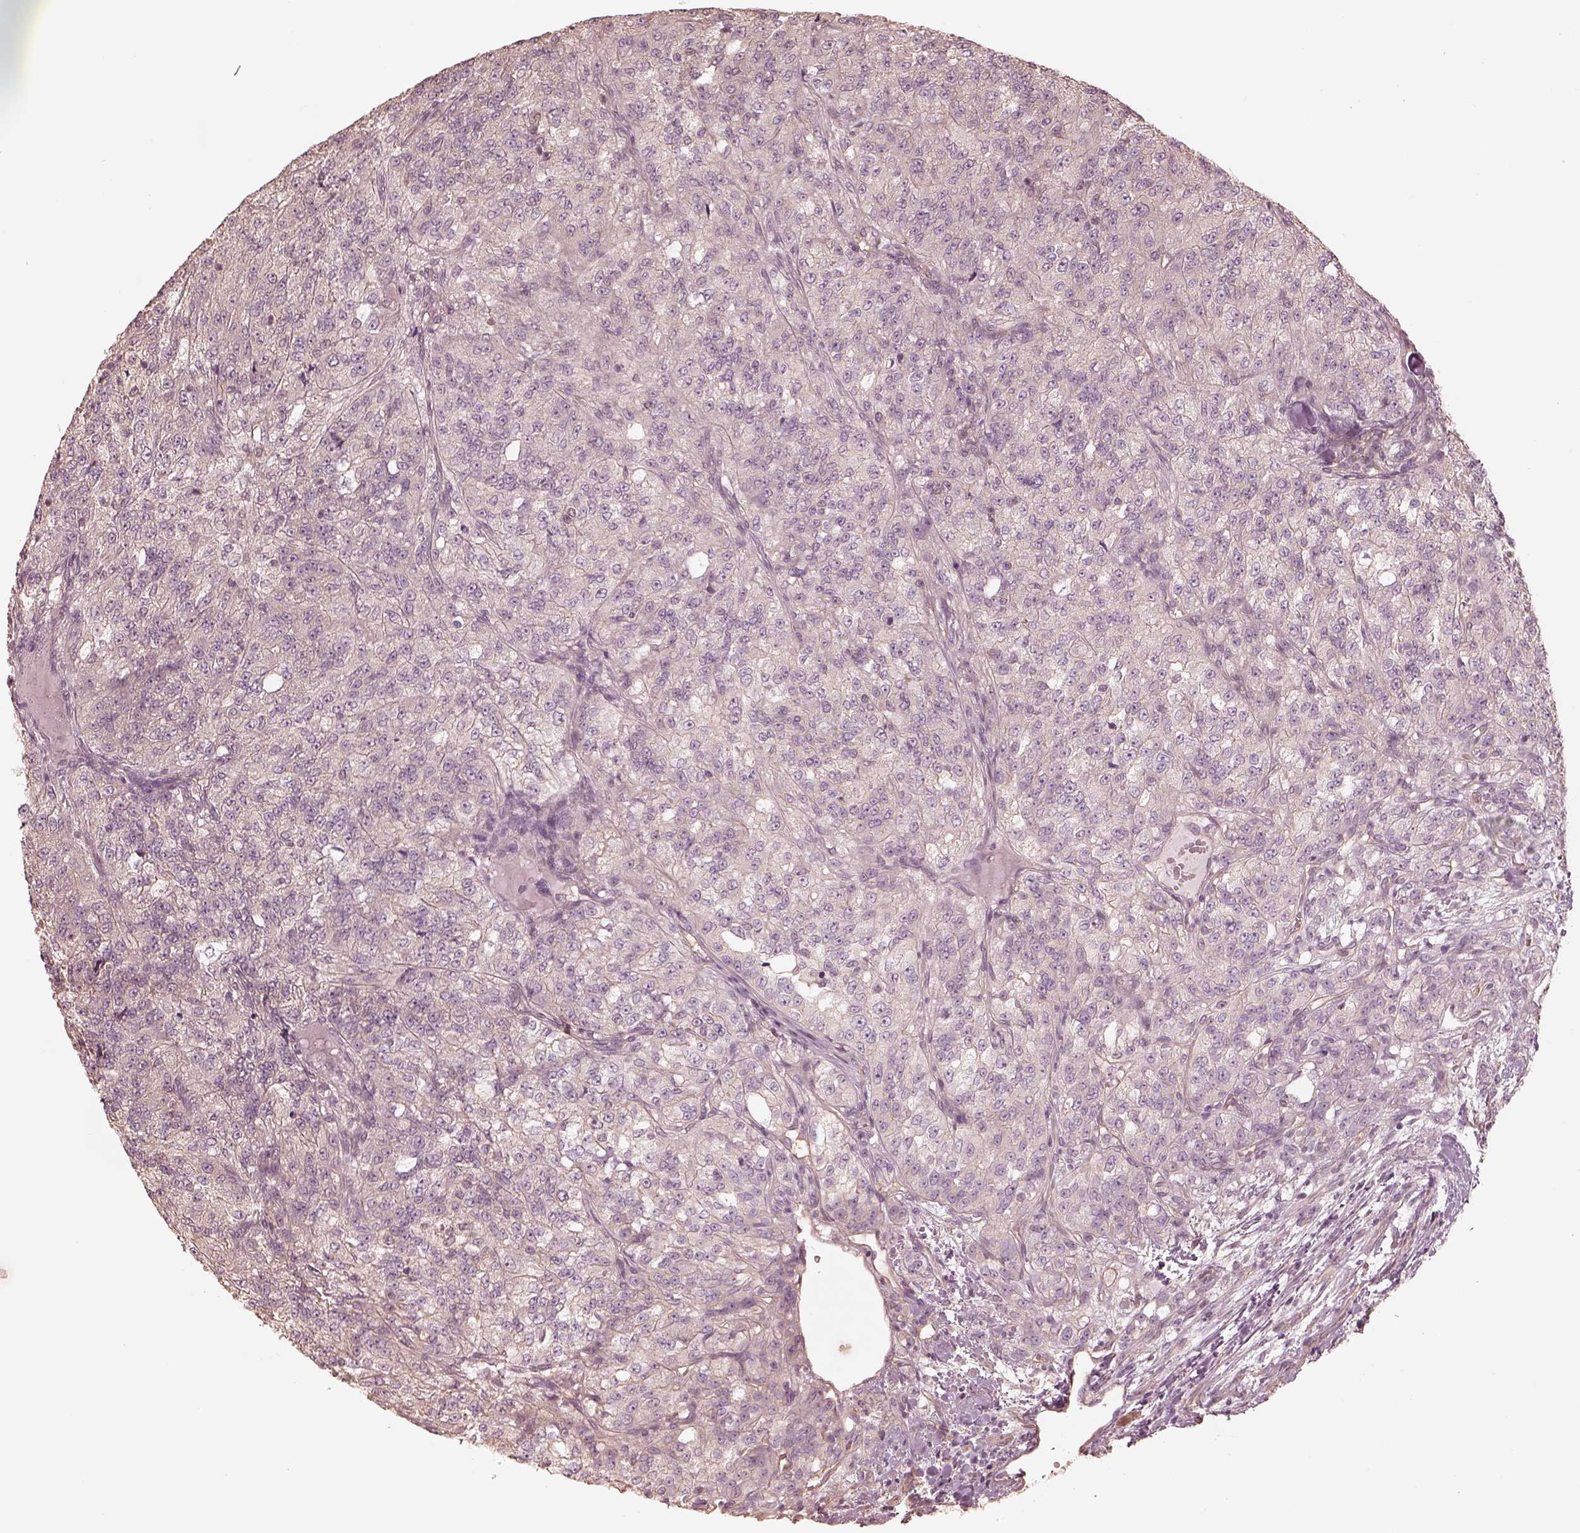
{"staining": {"intensity": "negative", "quantity": "none", "location": "none"}, "tissue": "renal cancer", "cell_type": "Tumor cells", "image_type": "cancer", "snomed": [{"axis": "morphology", "description": "Adenocarcinoma, NOS"}, {"axis": "topography", "description": "Kidney"}], "caption": "DAB immunohistochemical staining of human renal cancer (adenocarcinoma) reveals no significant staining in tumor cells.", "gene": "KIF5C", "patient": {"sex": "female", "age": 63}}